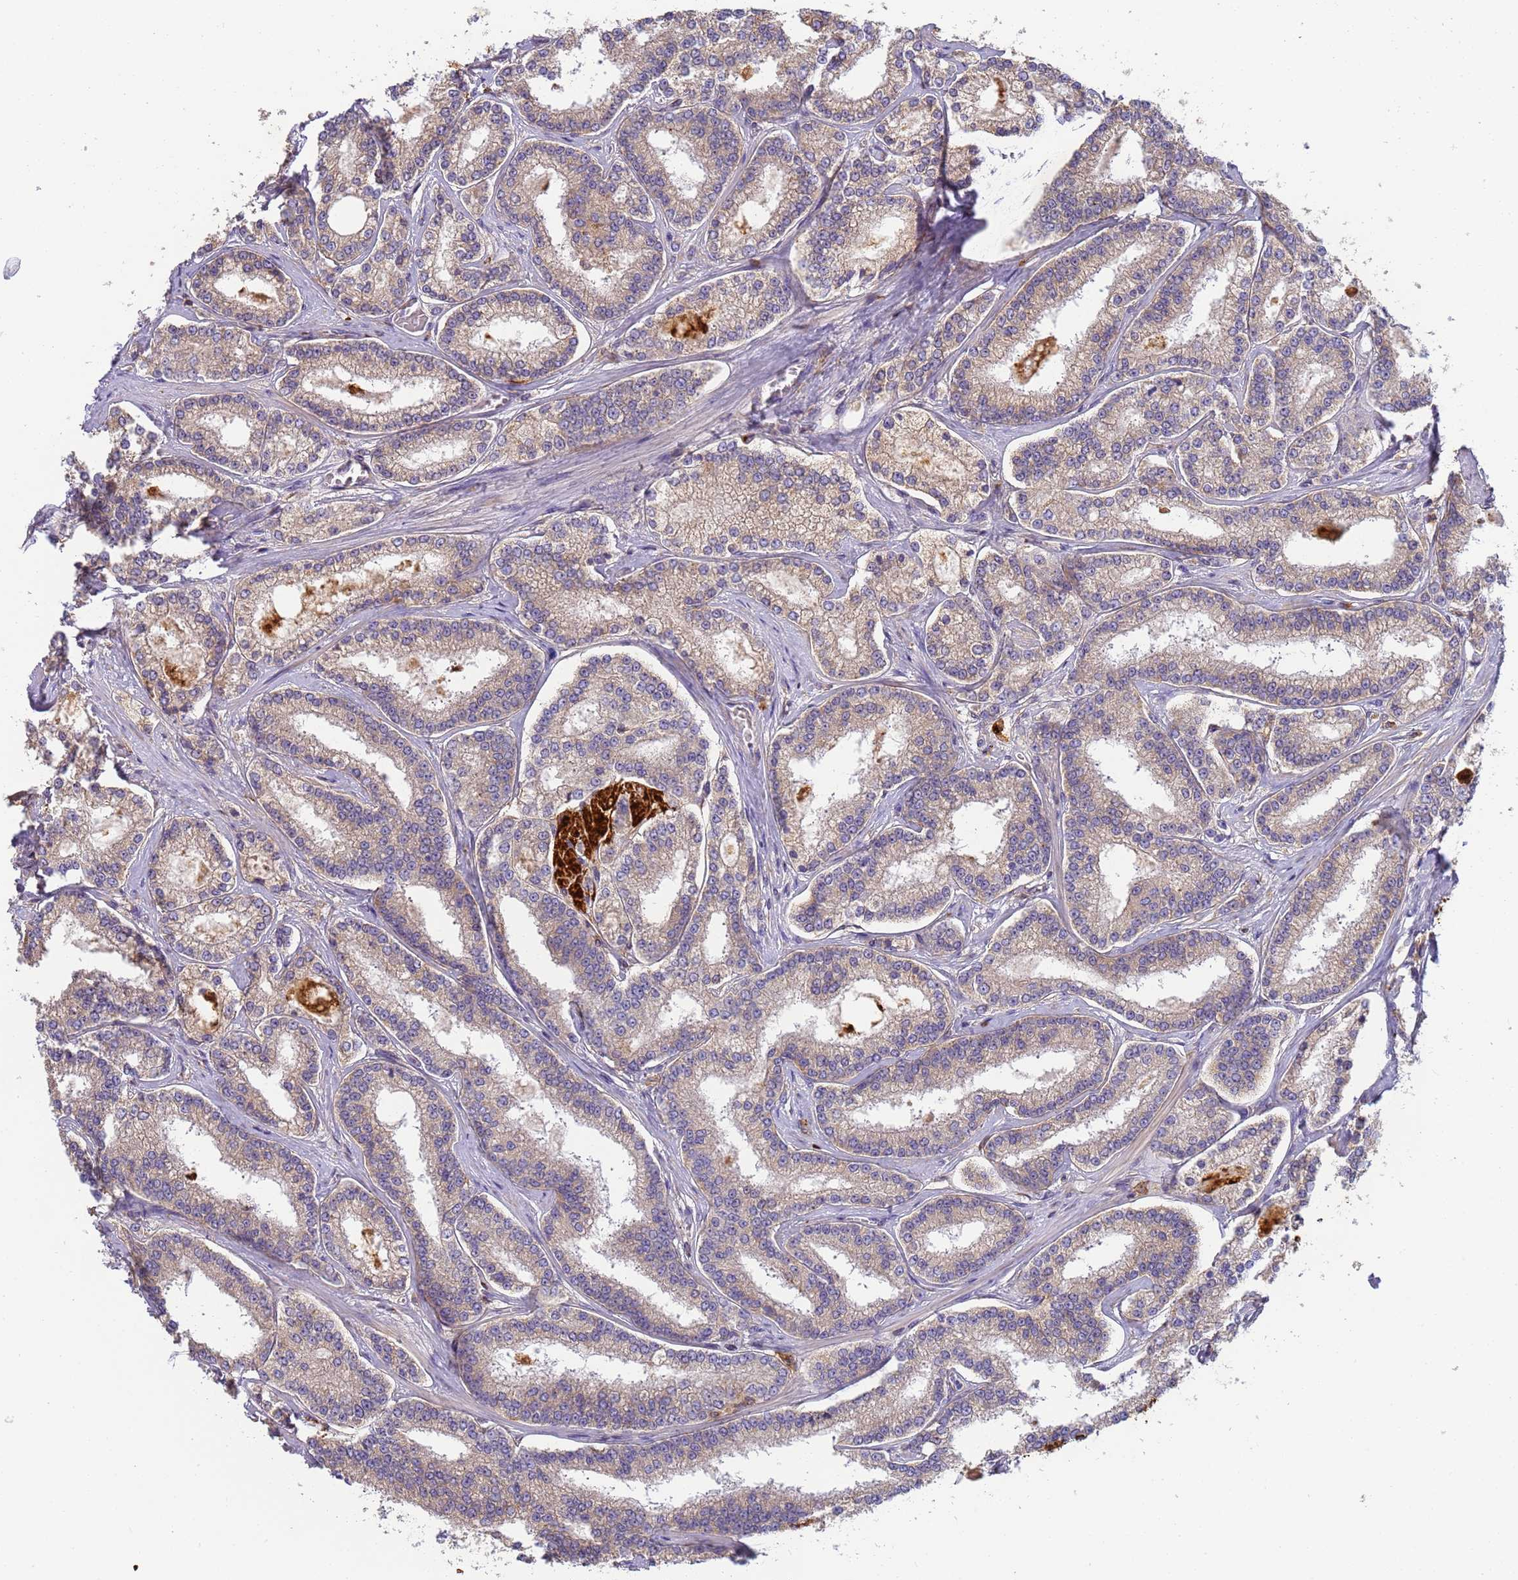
{"staining": {"intensity": "weak", "quantity": "25%-75%", "location": "cytoplasmic/membranous"}, "tissue": "prostate cancer", "cell_type": "Tumor cells", "image_type": "cancer", "snomed": [{"axis": "morphology", "description": "Normal tissue, NOS"}, {"axis": "morphology", "description": "Adenocarcinoma, High grade"}, {"axis": "topography", "description": "Prostate"}], "caption": "High-grade adenocarcinoma (prostate) stained with DAB (3,3'-diaminobenzidine) immunohistochemistry exhibits low levels of weak cytoplasmic/membranous positivity in approximately 25%-75% of tumor cells.", "gene": "M6PR", "patient": {"sex": "male", "age": 83}}